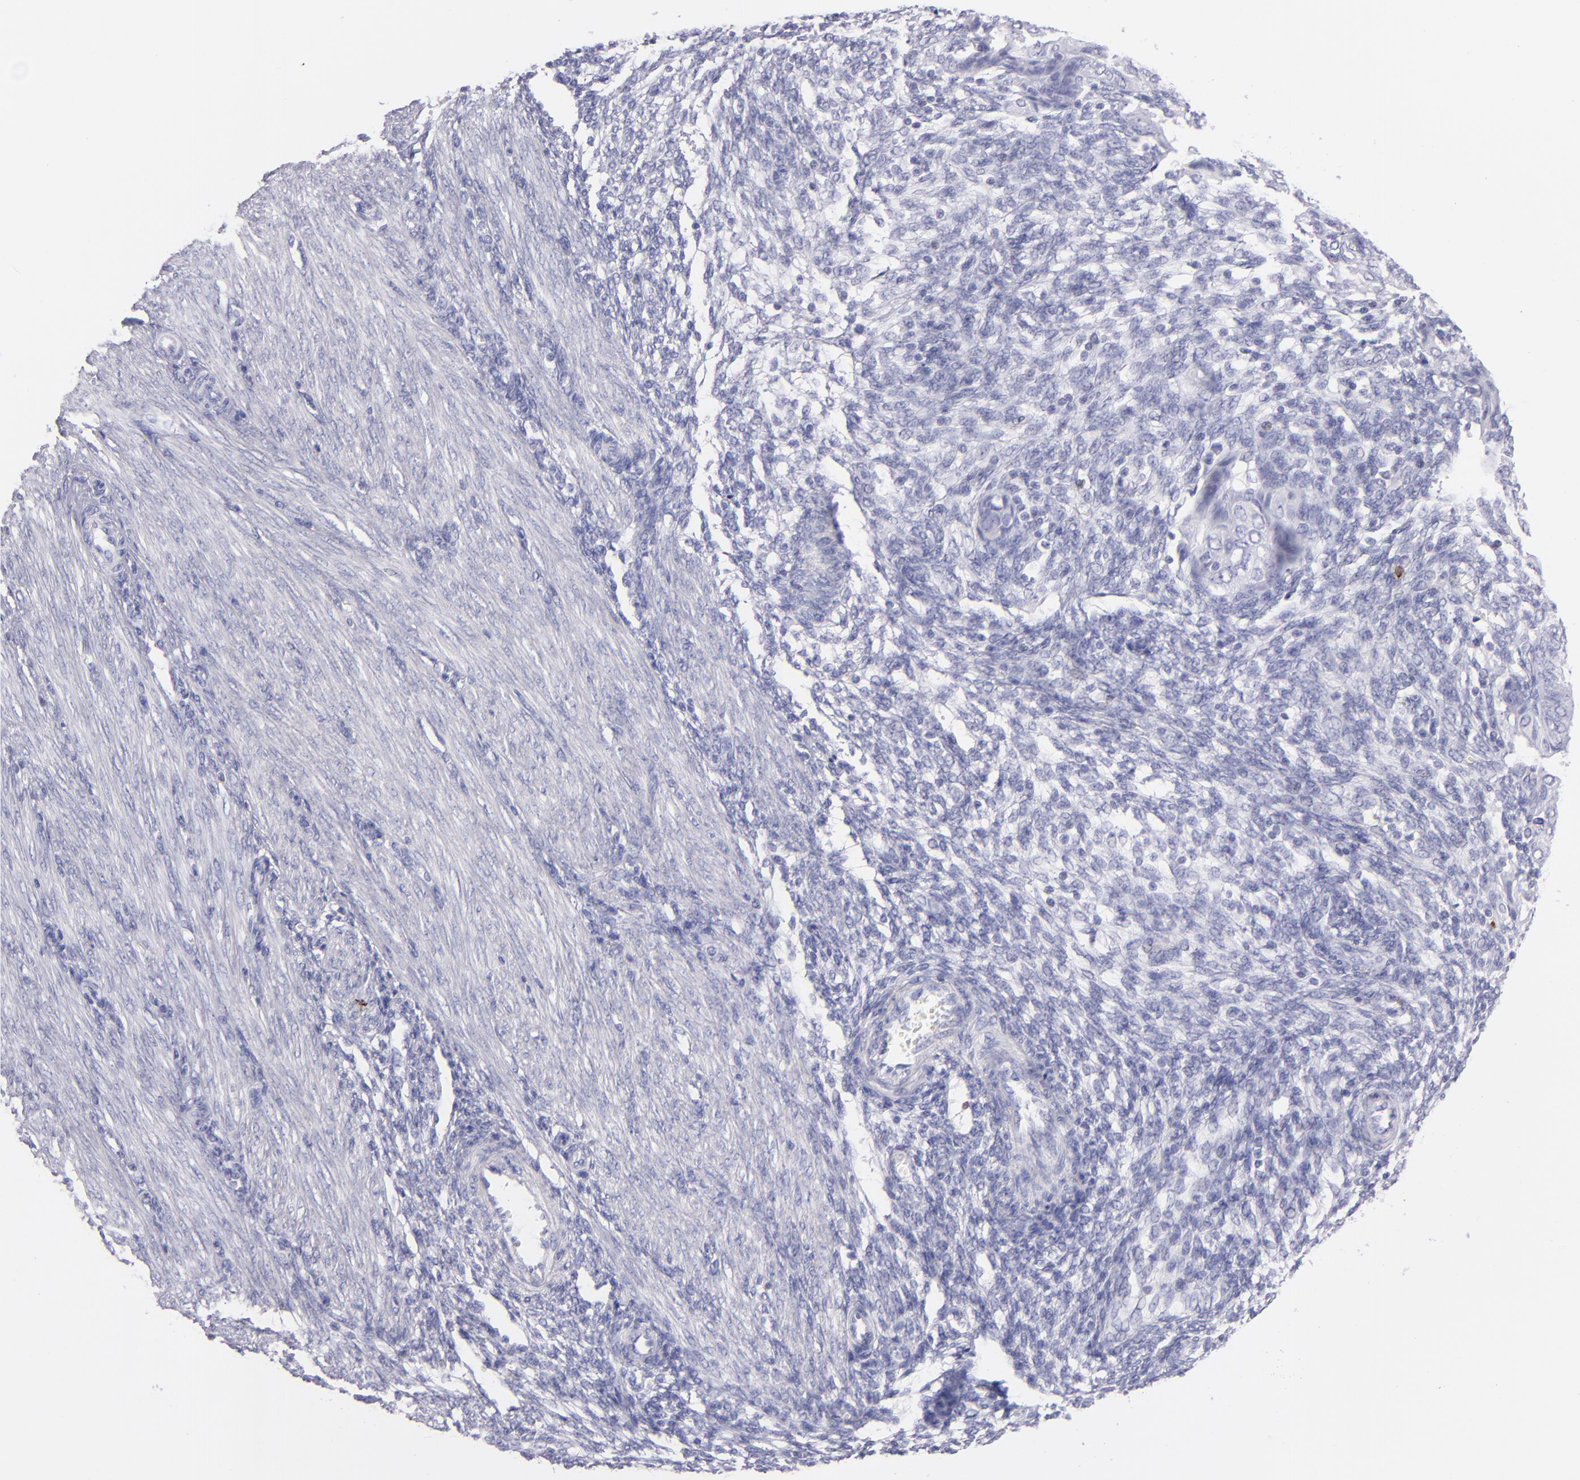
{"staining": {"intensity": "negative", "quantity": "none", "location": "none"}, "tissue": "endometrial cancer", "cell_type": "Tumor cells", "image_type": "cancer", "snomed": [{"axis": "morphology", "description": "Adenocarcinoma, NOS"}, {"axis": "topography", "description": "Endometrium"}], "caption": "An image of adenocarcinoma (endometrial) stained for a protein exhibits no brown staining in tumor cells.", "gene": "PRF1", "patient": {"sex": "female", "age": 51}}